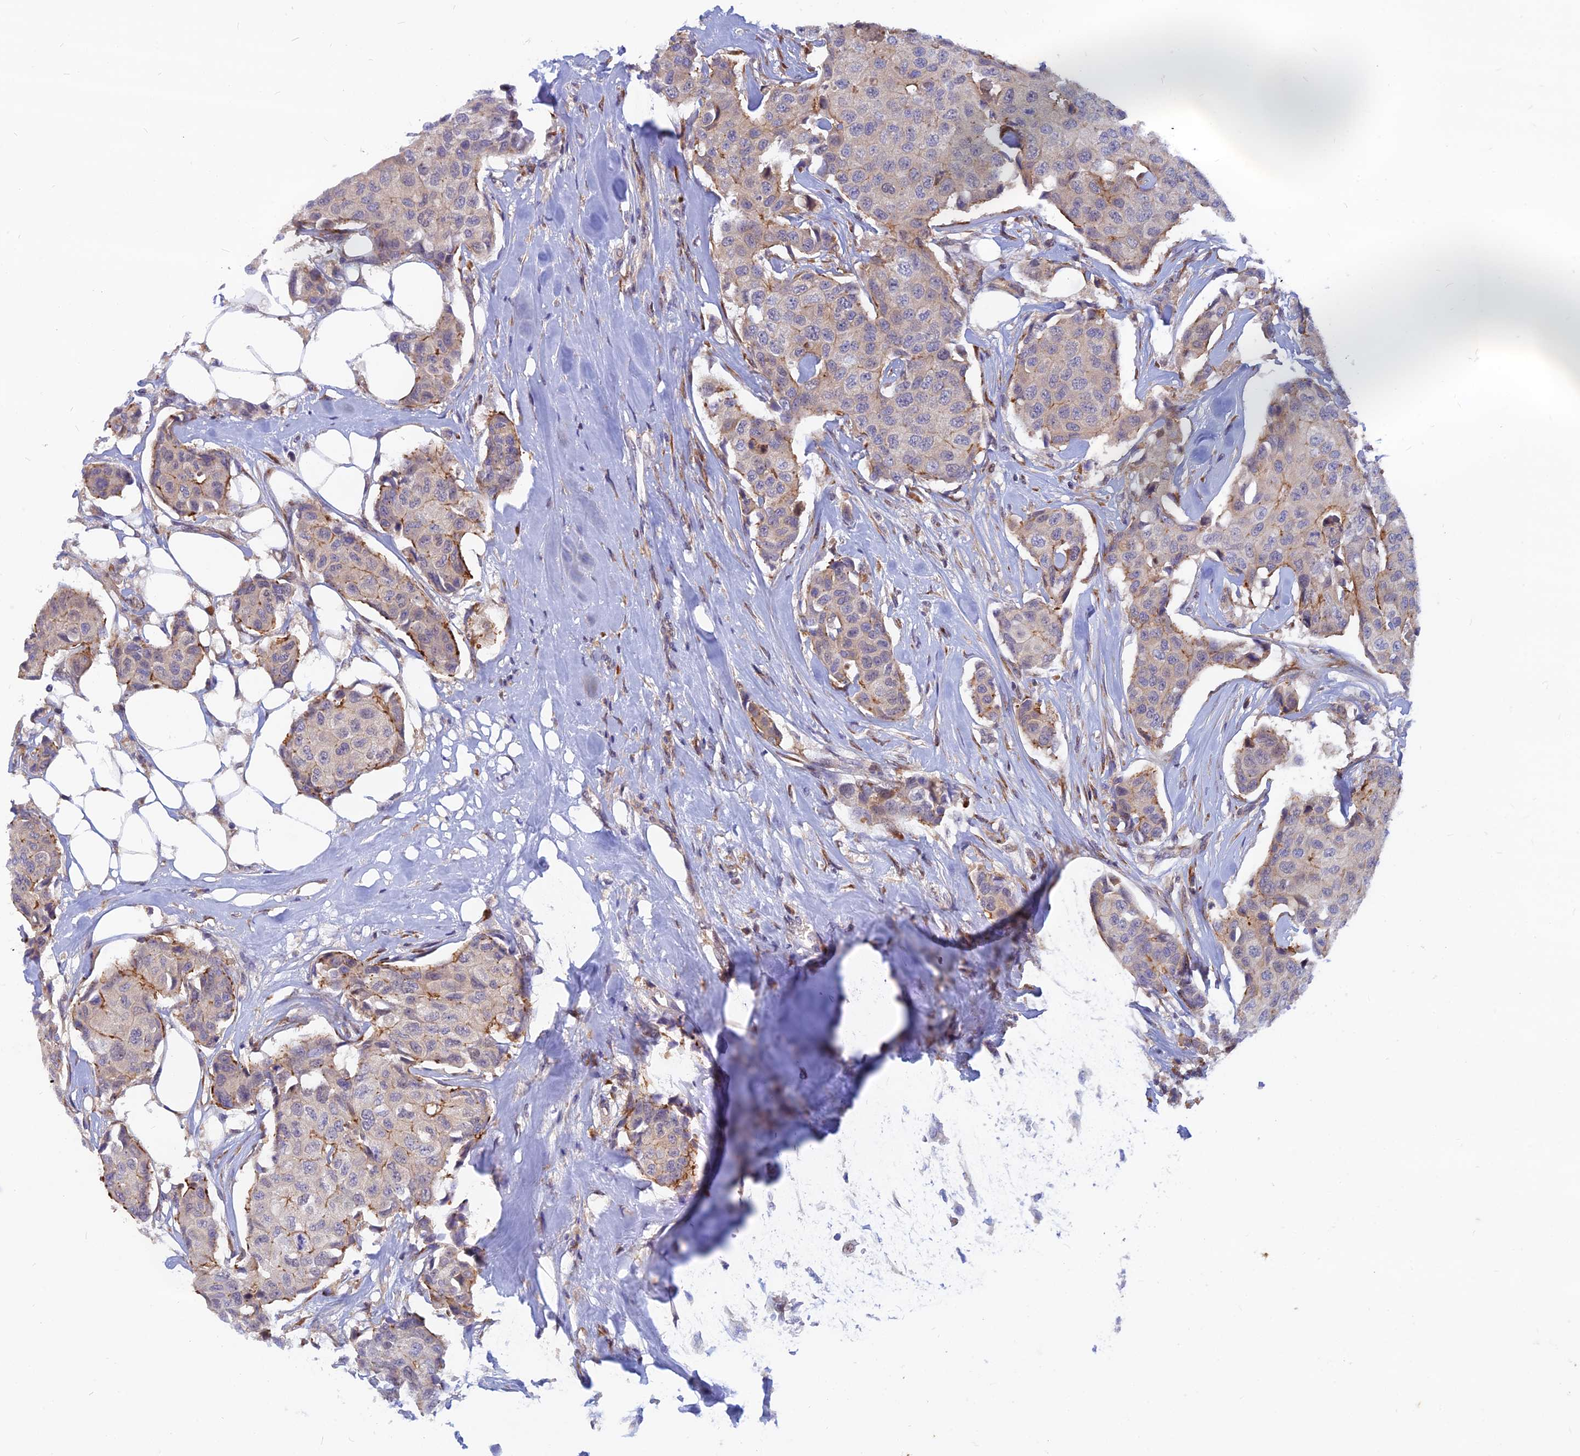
{"staining": {"intensity": "moderate", "quantity": "<25%", "location": "cytoplasmic/membranous"}, "tissue": "breast cancer", "cell_type": "Tumor cells", "image_type": "cancer", "snomed": [{"axis": "morphology", "description": "Duct carcinoma"}, {"axis": "topography", "description": "Breast"}], "caption": "Moderate cytoplasmic/membranous protein positivity is seen in about <25% of tumor cells in breast infiltrating ductal carcinoma. (Brightfield microscopy of DAB IHC at high magnification).", "gene": "DNAJC16", "patient": {"sex": "female", "age": 80}}